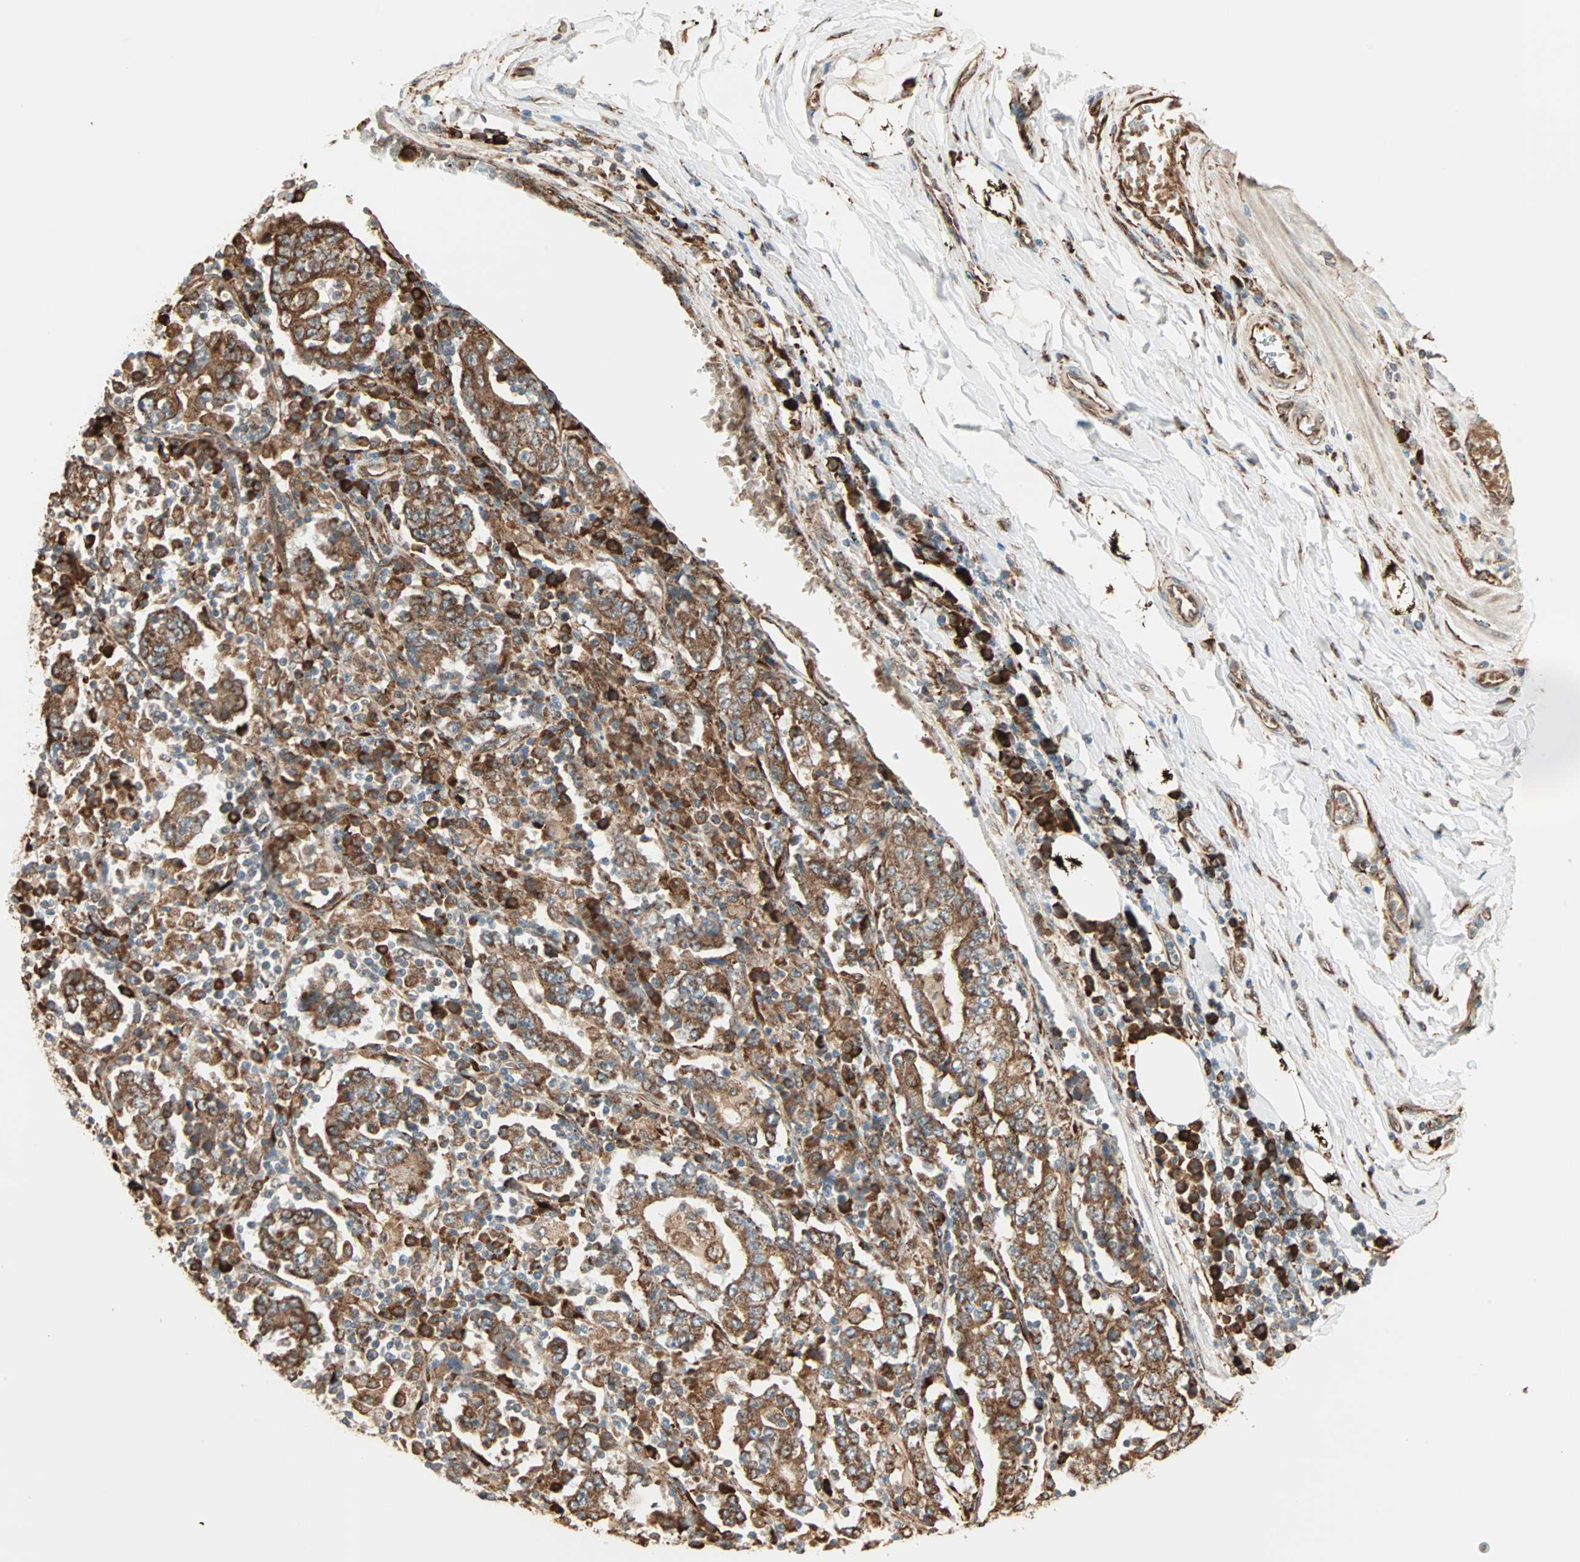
{"staining": {"intensity": "strong", "quantity": ">75%", "location": "cytoplasmic/membranous"}, "tissue": "stomach cancer", "cell_type": "Tumor cells", "image_type": "cancer", "snomed": [{"axis": "morphology", "description": "Normal tissue, NOS"}, {"axis": "morphology", "description": "Adenocarcinoma, NOS"}, {"axis": "topography", "description": "Stomach, upper"}, {"axis": "topography", "description": "Stomach"}], "caption": "A photomicrograph showing strong cytoplasmic/membranous expression in about >75% of tumor cells in adenocarcinoma (stomach), as visualized by brown immunohistochemical staining.", "gene": "P4HA1", "patient": {"sex": "male", "age": 59}}